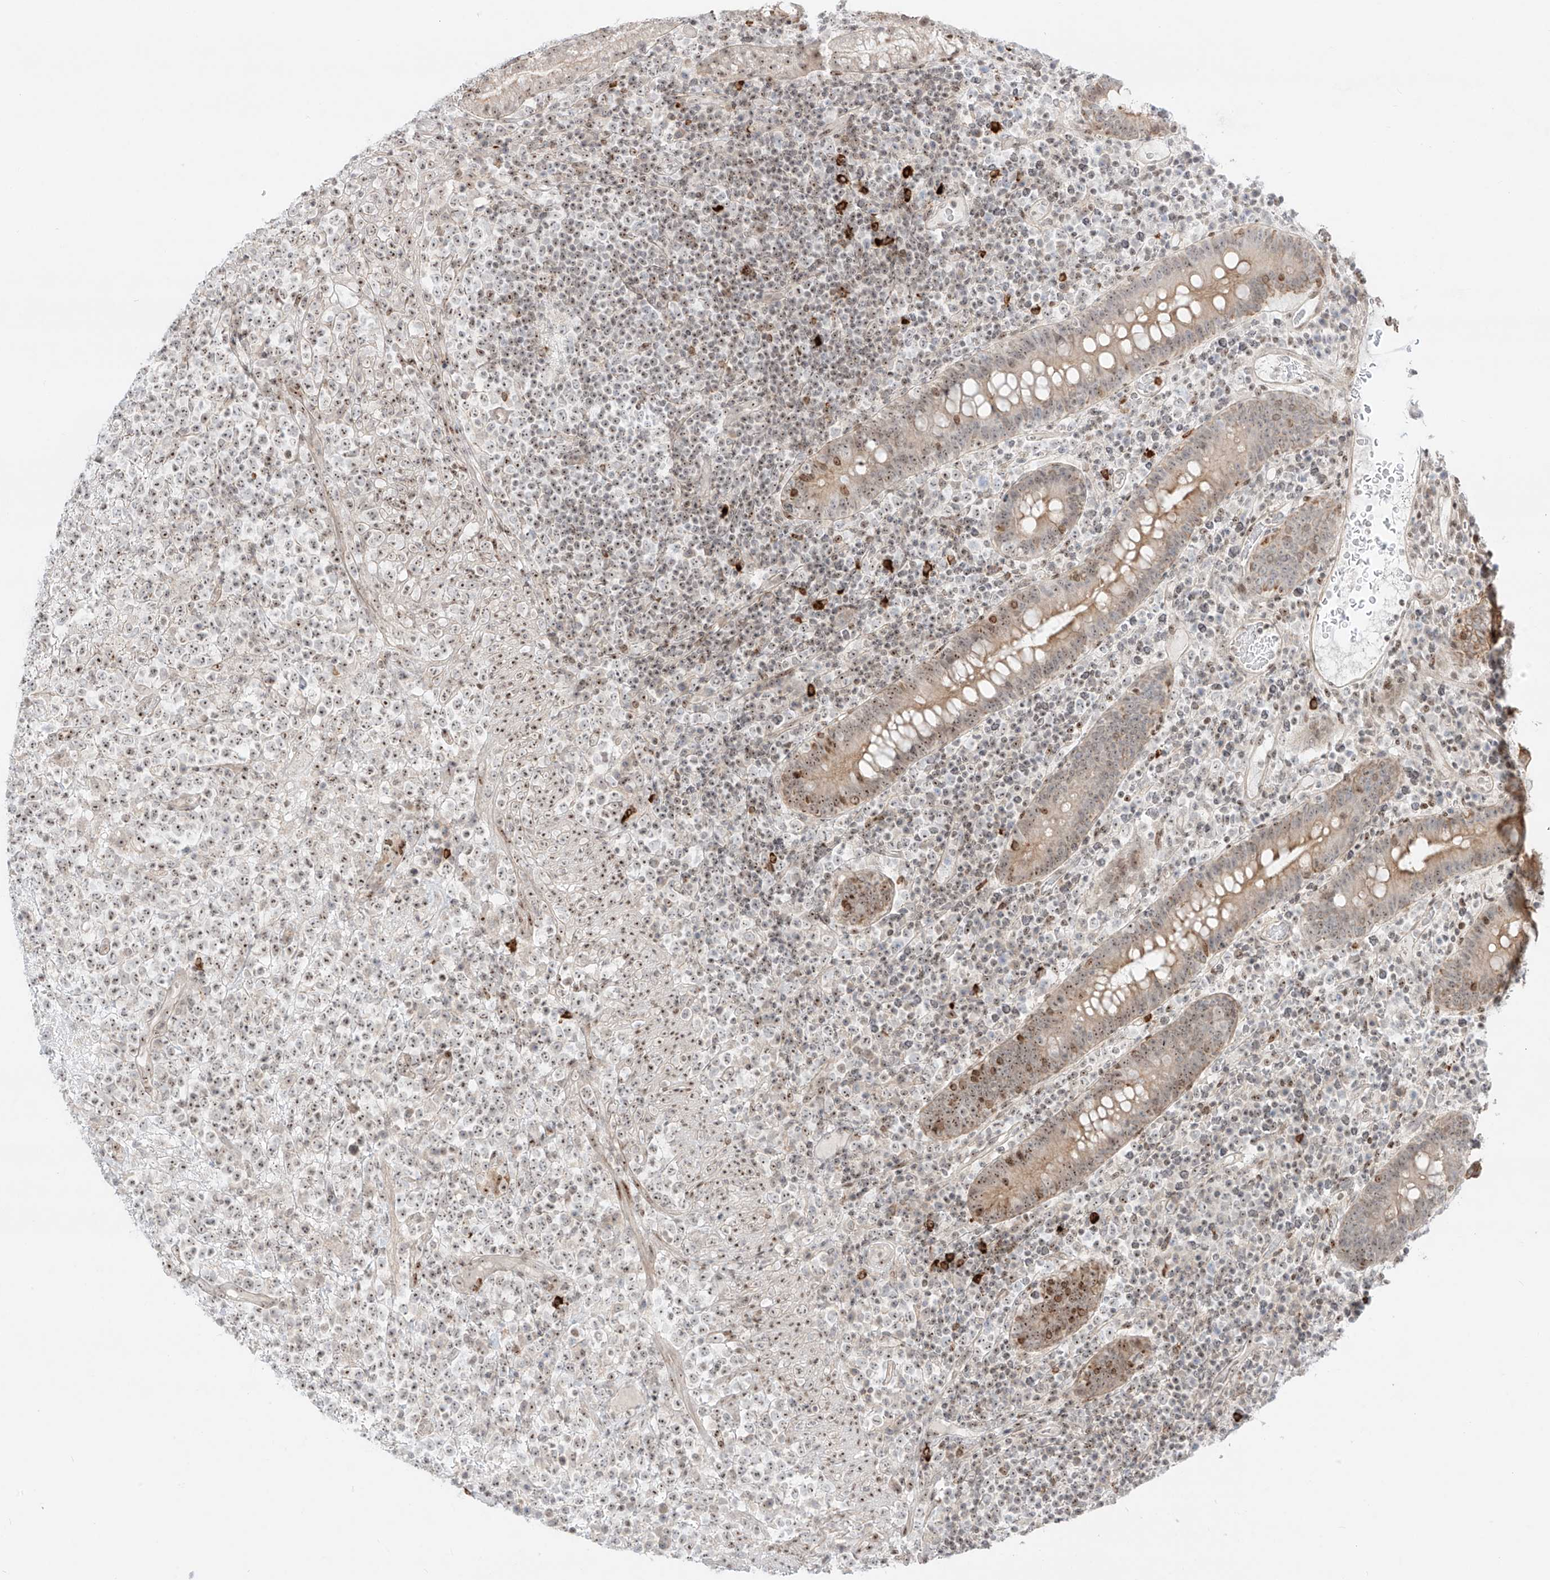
{"staining": {"intensity": "weak", "quantity": "25%-75%", "location": "nuclear"}, "tissue": "lymphoma", "cell_type": "Tumor cells", "image_type": "cancer", "snomed": [{"axis": "morphology", "description": "Malignant lymphoma, non-Hodgkin's type, High grade"}, {"axis": "topography", "description": "Colon"}], "caption": "Immunohistochemical staining of high-grade malignant lymphoma, non-Hodgkin's type exhibits low levels of weak nuclear staining in approximately 25%-75% of tumor cells. (Brightfield microscopy of DAB IHC at high magnification).", "gene": "ZNF512", "patient": {"sex": "female", "age": 53}}